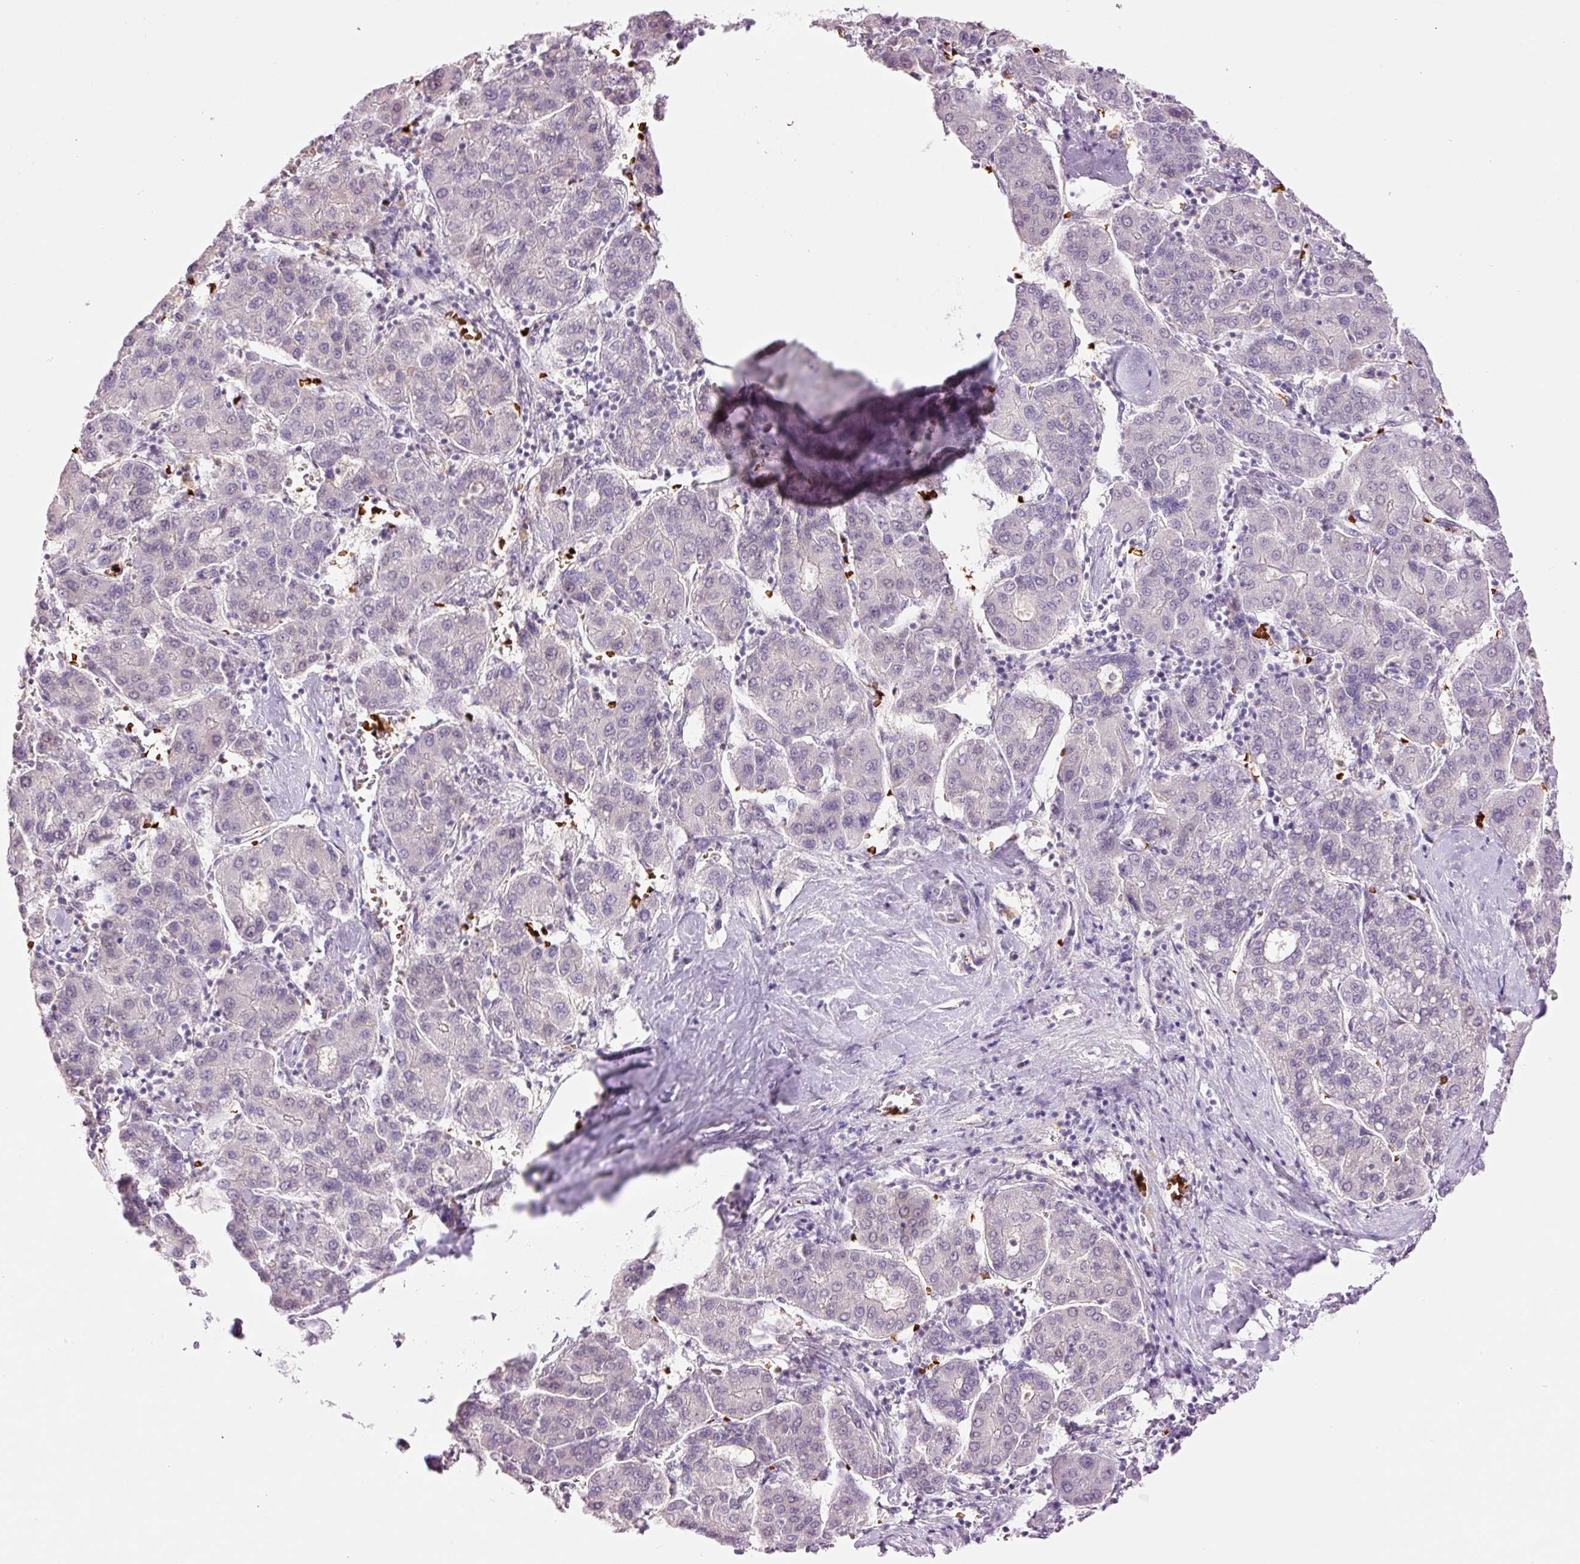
{"staining": {"intensity": "negative", "quantity": "none", "location": "none"}, "tissue": "liver cancer", "cell_type": "Tumor cells", "image_type": "cancer", "snomed": [{"axis": "morphology", "description": "Carcinoma, Hepatocellular, NOS"}, {"axis": "topography", "description": "Liver"}], "caption": "The immunohistochemistry (IHC) photomicrograph has no significant staining in tumor cells of liver cancer (hepatocellular carcinoma) tissue.", "gene": "LY6G6D", "patient": {"sex": "male", "age": 65}}